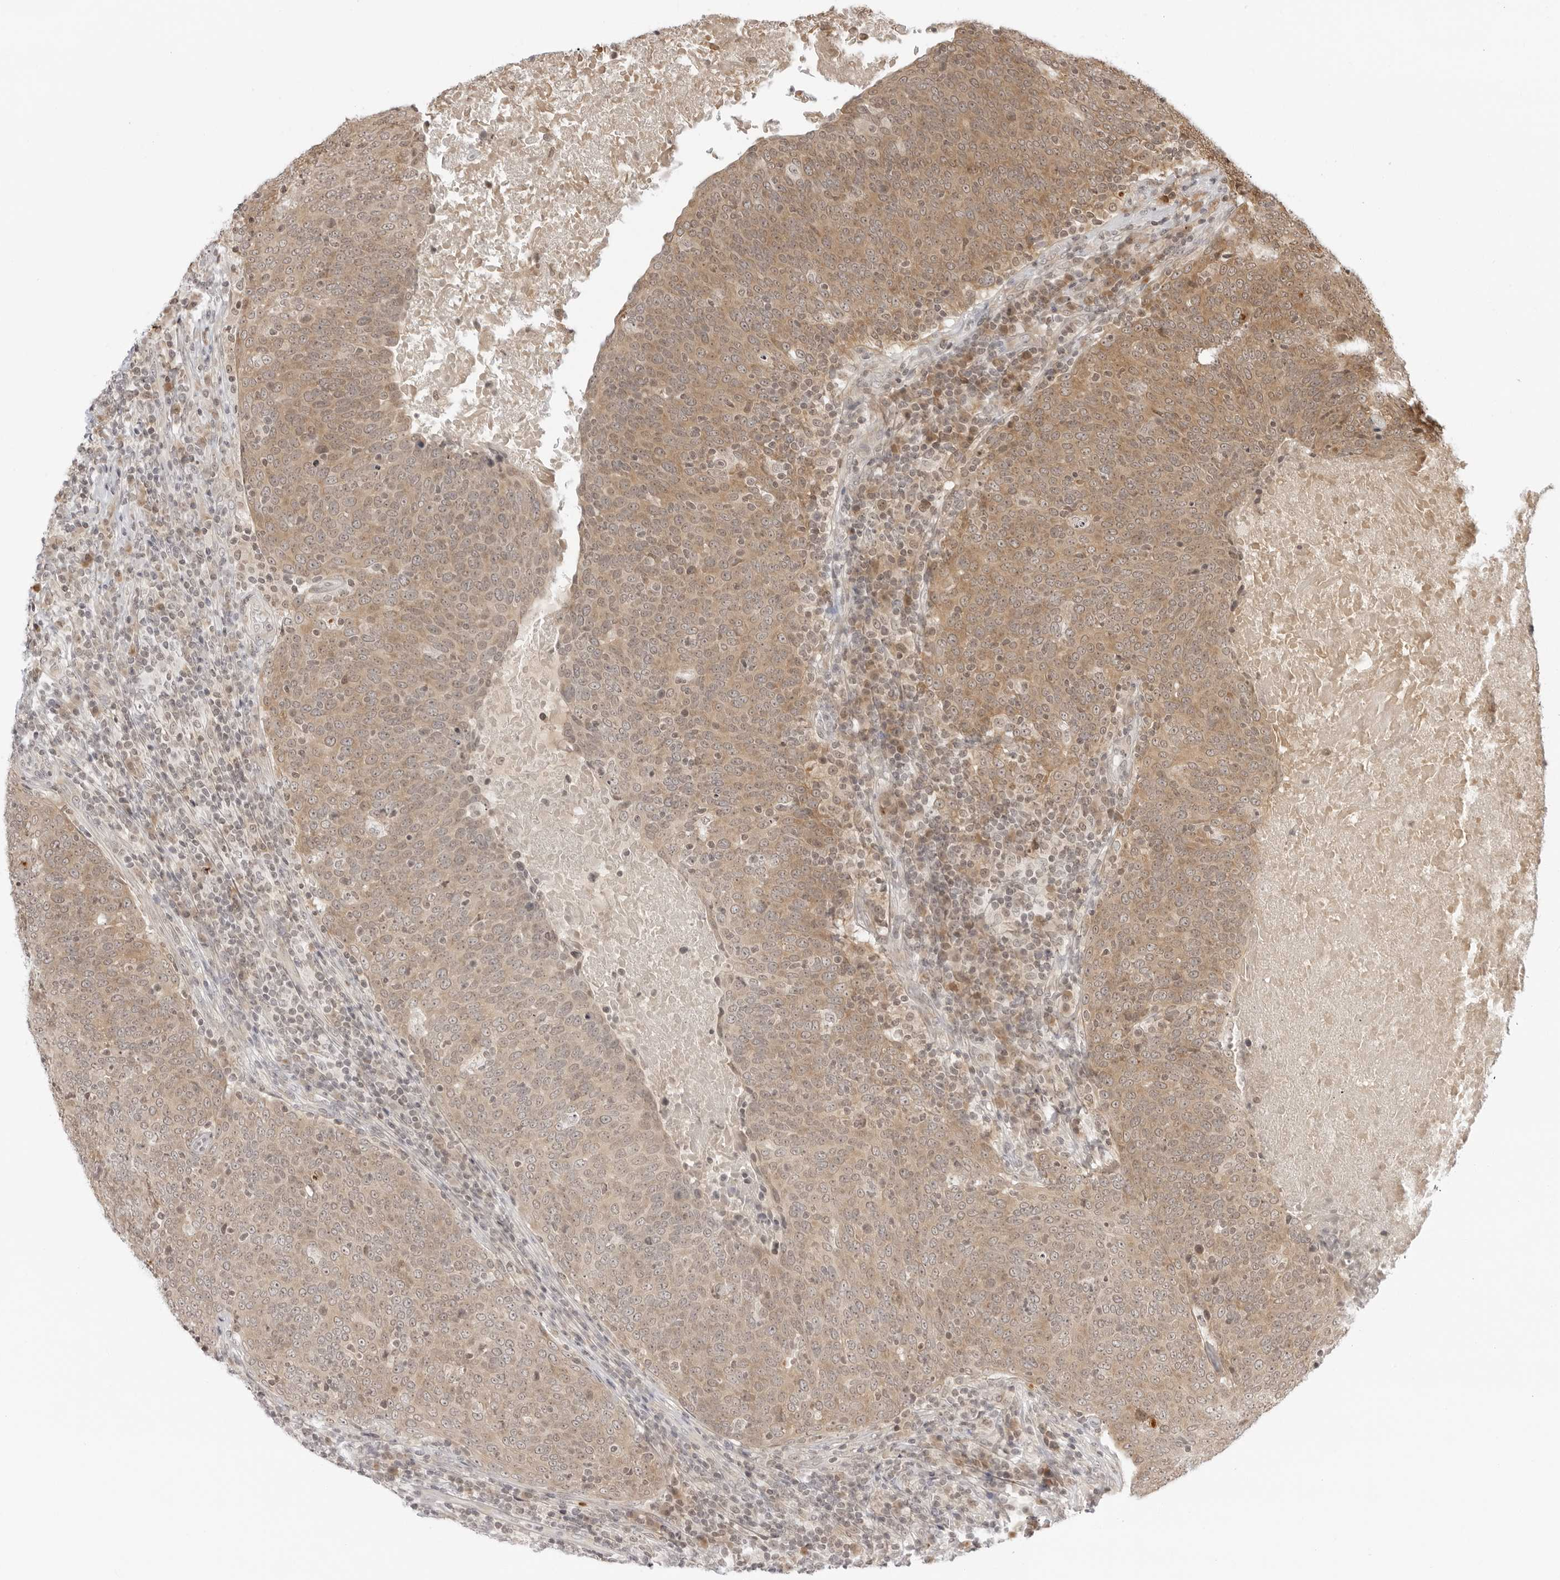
{"staining": {"intensity": "moderate", "quantity": ">75%", "location": "cytoplasmic/membranous"}, "tissue": "head and neck cancer", "cell_type": "Tumor cells", "image_type": "cancer", "snomed": [{"axis": "morphology", "description": "Squamous cell carcinoma, NOS"}, {"axis": "morphology", "description": "Squamous cell carcinoma, metastatic, NOS"}, {"axis": "topography", "description": "Lymph node"}, {"axis": "topography", "description": "Head-Neck"}], "caption": "This is a histology image of IHC staining of head and neck cancer (metastatic squamous cell carcinoma), which shows moderate expression in the cytoplasmic/membranous of tumor cells.", "gene": "PRRC2C", "patient": {"sex": "male", "age": 62}}